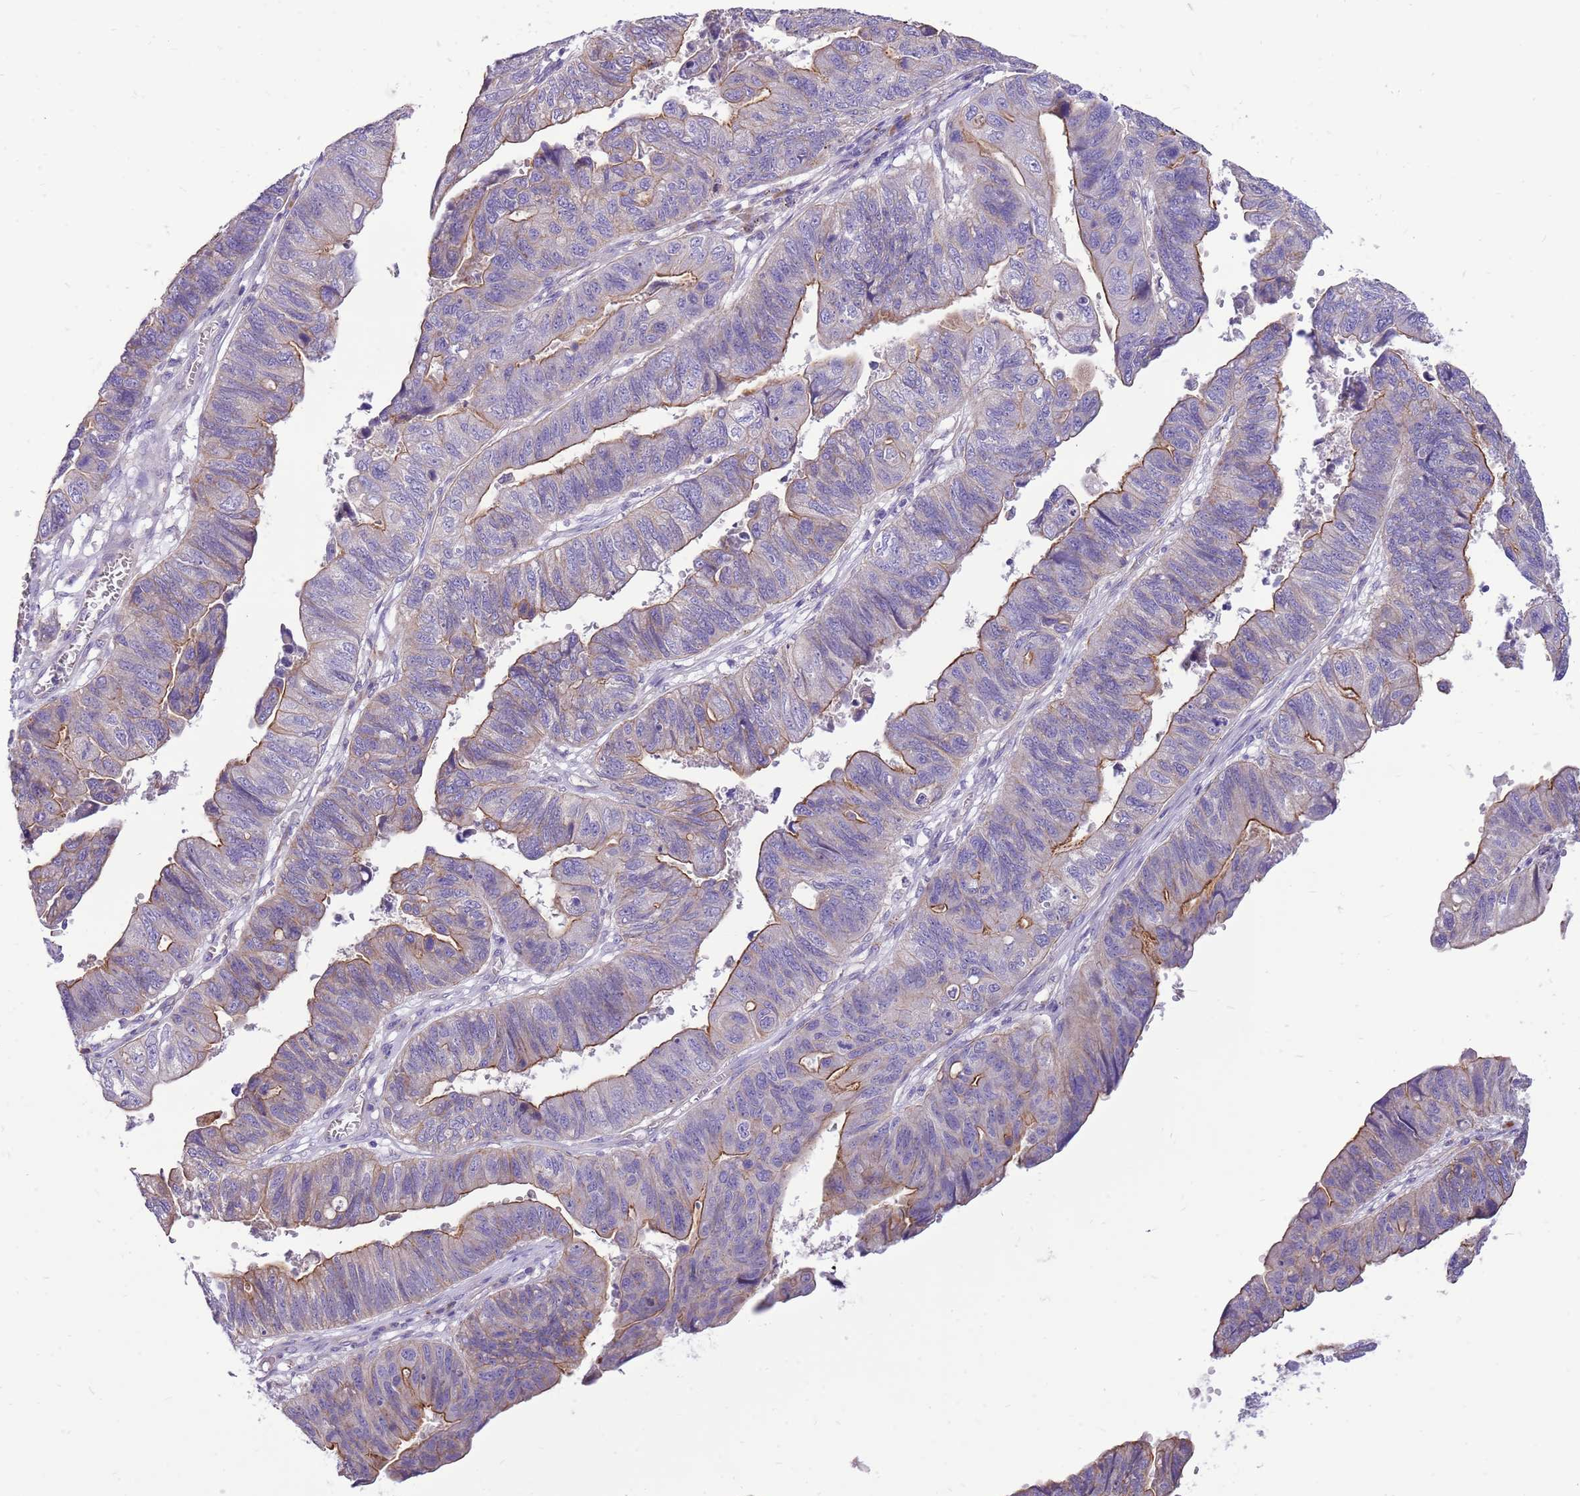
{"staining": {"intensity": "moderate", "quantity": ">75%", "location": "cytoplasmic/membranous"}, "tissue": "stomach cancer", "cell_type": "Tumor cells", "image_type": "cancer", "snomed": [{"axis": "morphology", "description": "Adenocarcinoma, NOS"}, {"axis": "topography", "description": "Stomach"}], "caption": "A medium amount of moderate cytoplasmic/membranous positivity is appreciated in approximately >75% of tumor cells in stomach cancer (adenocarcinoma) tissue.", "gene": "NTN4", "patient": {"sex": "male", "age": 59}}